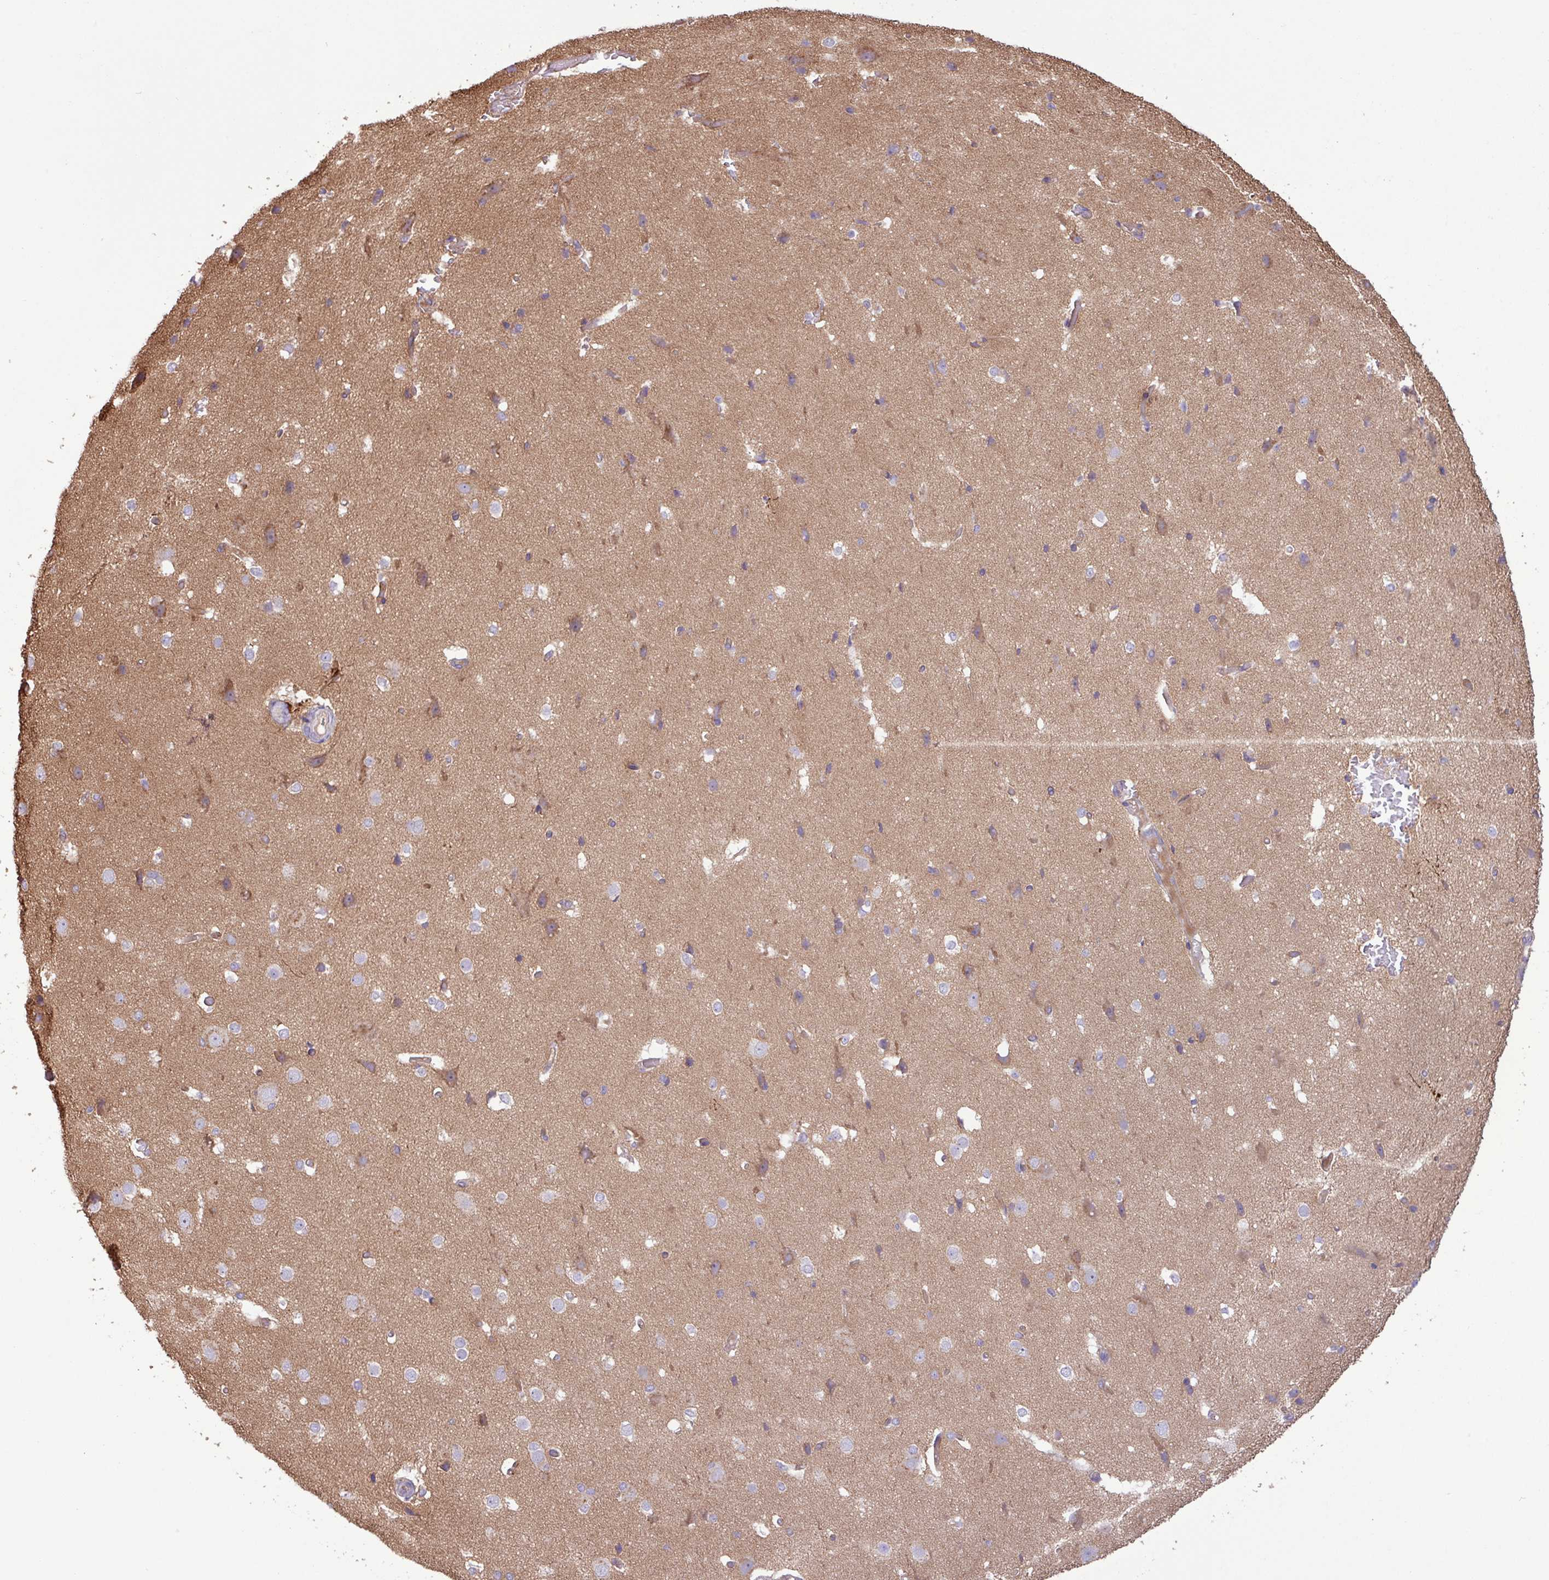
{"staining": {"intensity": "weak", "quantity": ">75%", "location": "cytoplasmic/membranous"}, "tissue": "cerebral cortex", "cell_type": "Endothelial cells", "image_type": "normal", "snomed": [{"axis": "morphology", "description": "Normal tissue, NOS"}, {"axis": "morphology", "description": "Inflammation, NOS"}, {"axis": "topography", "description": "Cerebral cortex"}], "caption": "Normal cerebral cortex demonstrates weak cytoplasmic/membranous staining in approximately >75% of endothelial cells, visualized by immunohistochemistry.", "gene": "RAB19", "patient": {"sex": "male", "age": 6}}